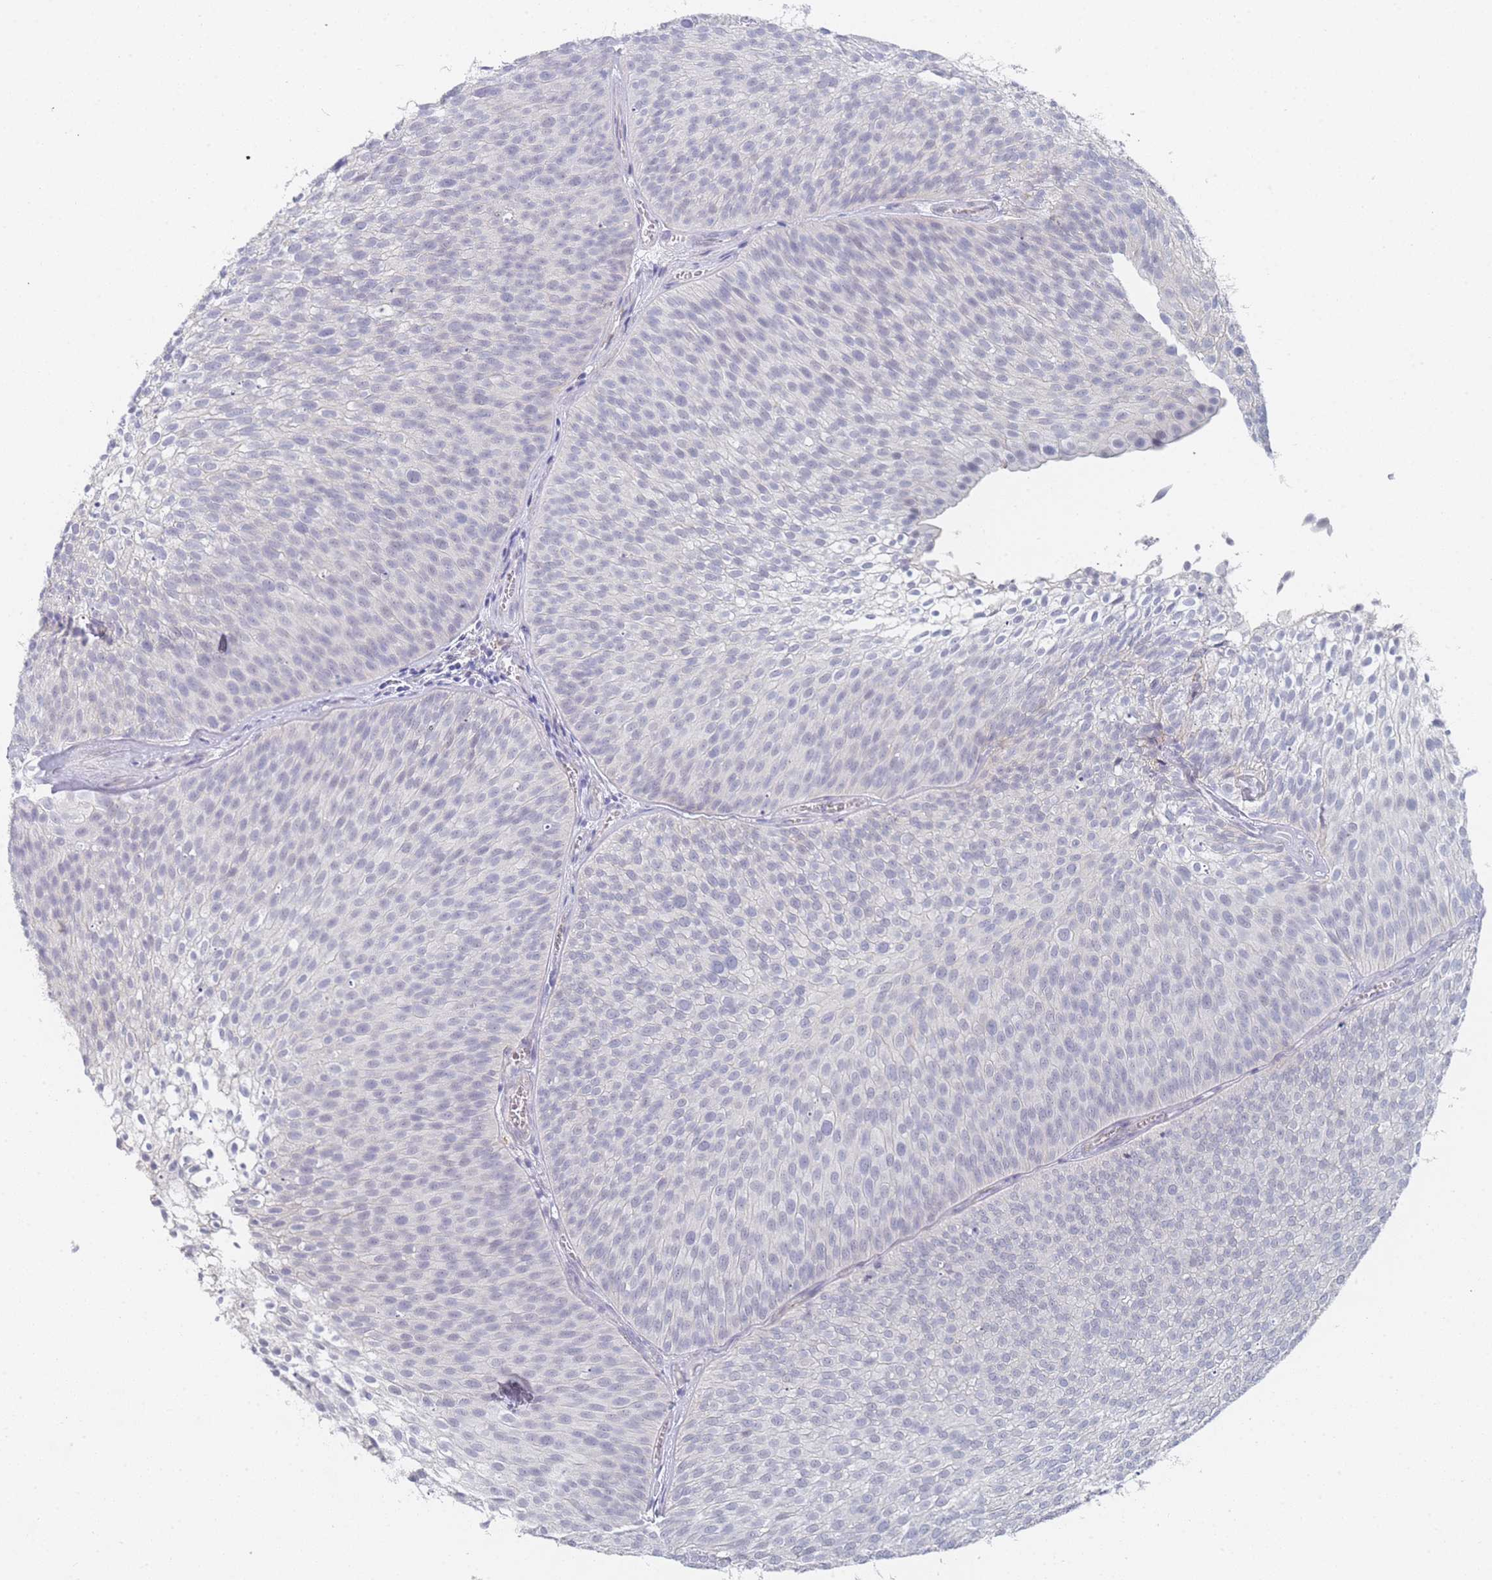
{"staining": {"intensity": "negative", "quantity": "none", "location": "none"}, "tissue": "urothelial cancer", "cell_type": "Tumor cells", "image_type": "cancer", "snomed": [{"axis": "morphology", "description": "Urothelial carcinoma, Low grade"}, {"axis": "topography", "description": "Urinary bladder"}], "caption": "Immunohistochemistry image of neoplastic tissue: human urothelial cancer stained with DAB demonstrates no significant protein positivity in tumor cells.", "gene": "IMPG1", "patient": {"sex": "male", "age": 91}}